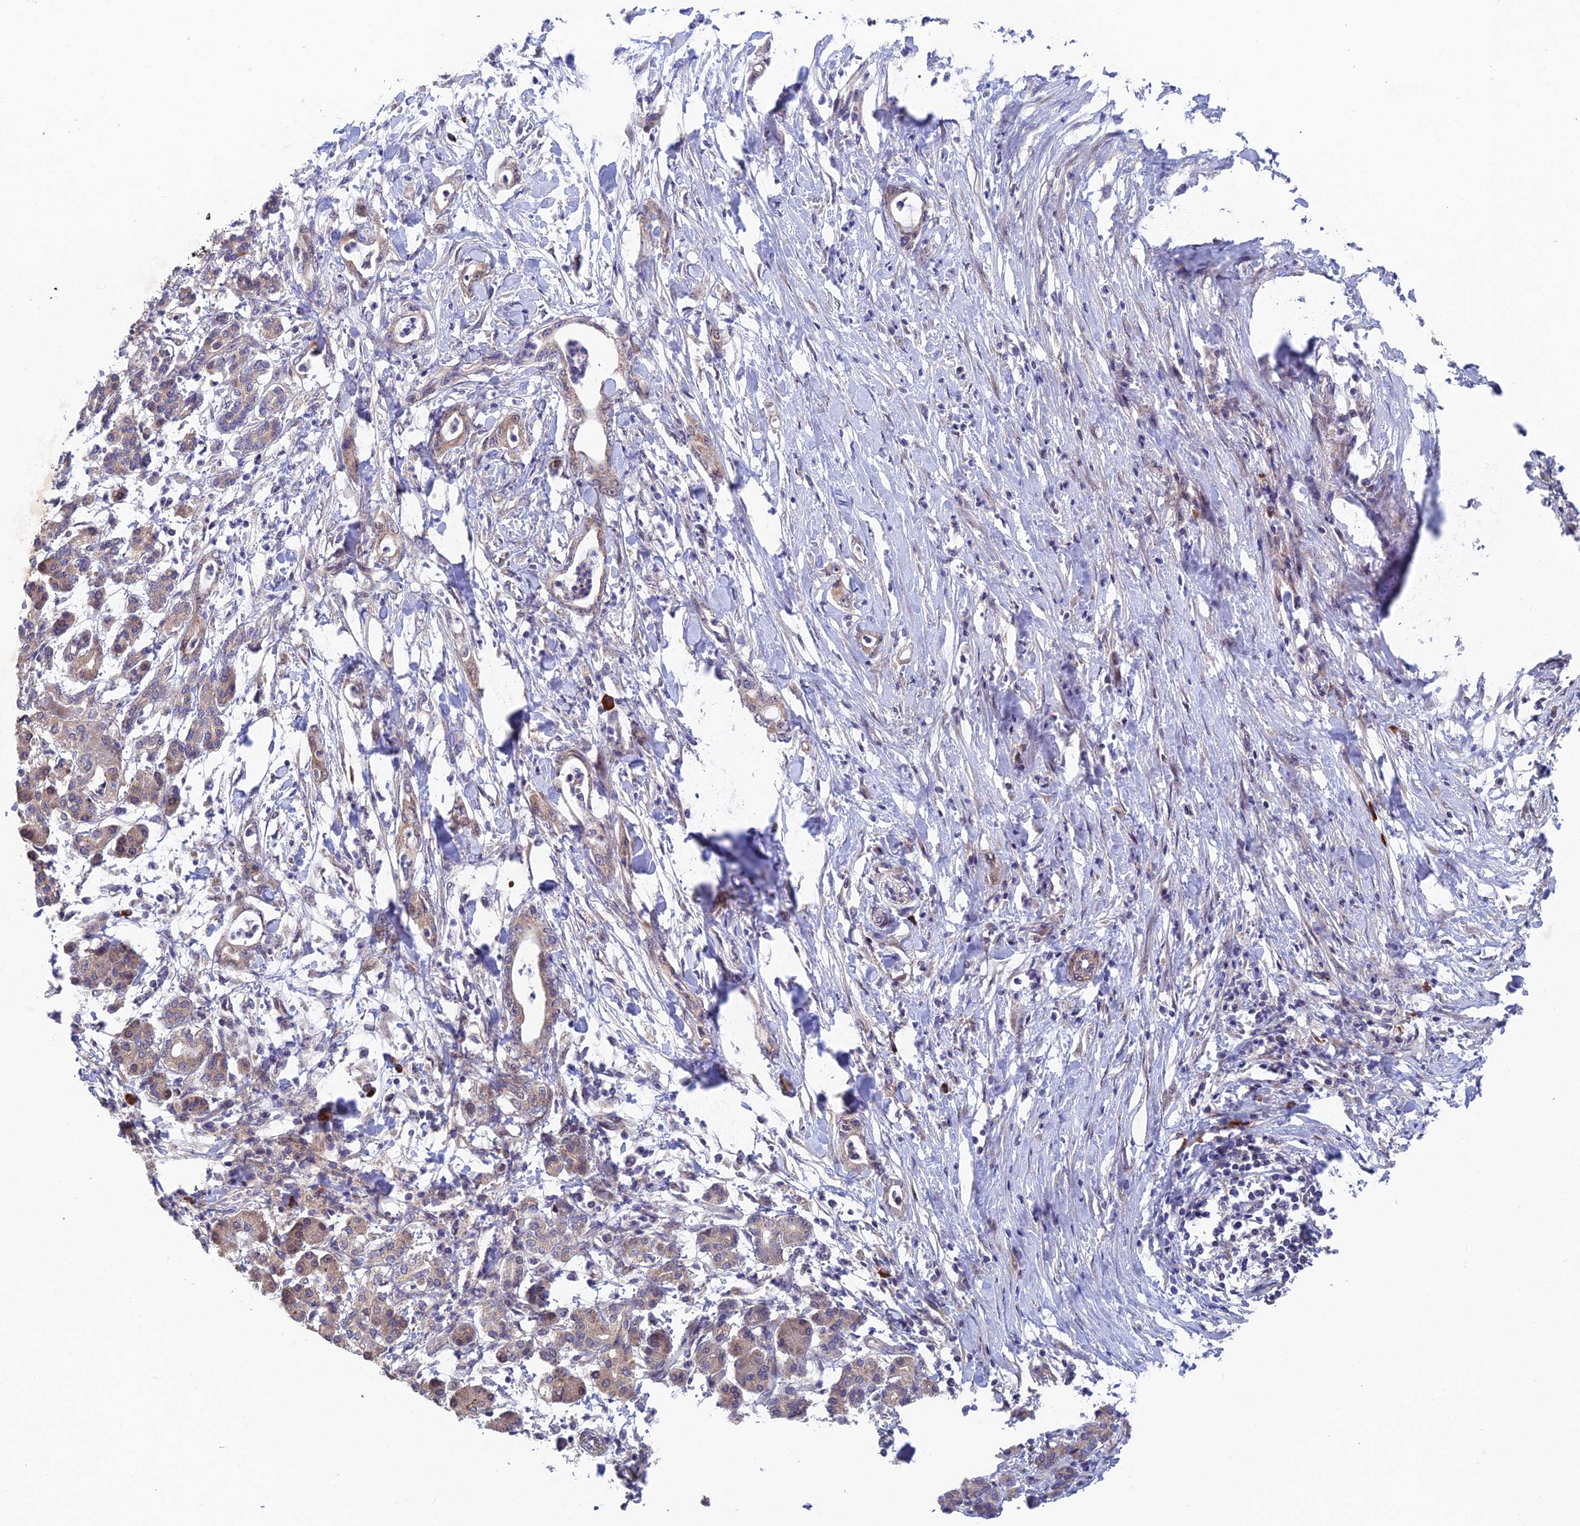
{"staining": {"intensity": "weak", "quantity": "<25%", "location": "cytoplasmic/membranous"}, "tissue": "pancreatic cancer", "cell_type": "Tumor cells", "image_type": "cancer", "snomed": [{"axis": "morphology", "description": "Normal tissue, NOS"}, {"axis": "morphology", "description": "Adenocarcinoma, NOS"}, {"axis": "topography", "description": "Pancreas"}], "caption": "IHC micrograph of neoplastic tissue: human pancreatic cancer (adenocarcinoma) stained with DAB shows no significant protein expression in tumor cells.", "gene": "UROS", "patient": {"sex": "female", "age": 55}}